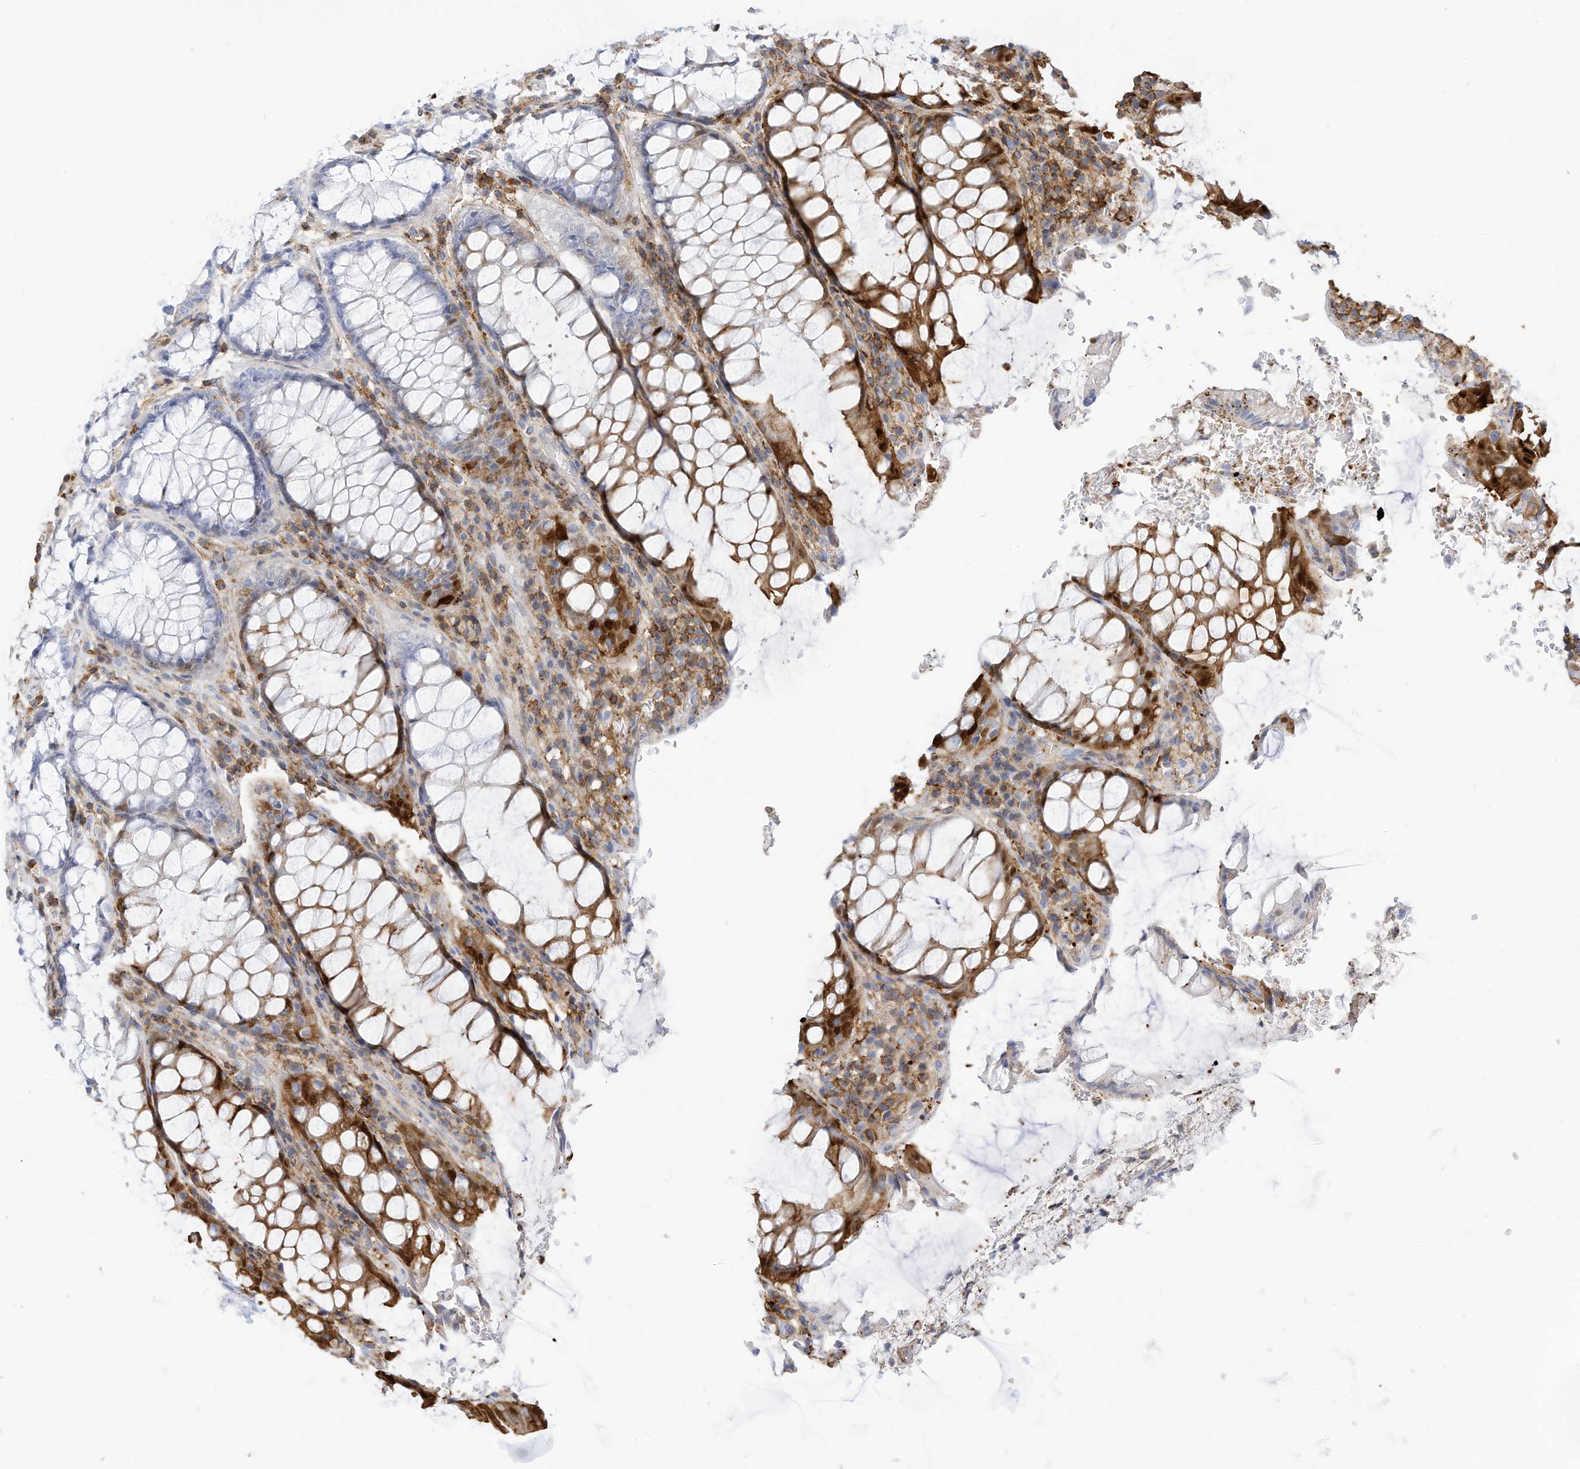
{"staining": {"intensity": "moderate", "quantity": "25%-75%", "location": "cytoplasmic/membranous"}, "tissue": "rectum", "cell_type": "Glandular cells", "image_type": "normal", "snomed": [{"axis": "morphology", "description": "Normal tissue, NOS"}, {"axis": "topography", "description": "Rectum"}], "caption": "Protein staining of unremarkable rectum demonstrates moderate cytoplasmic/membranous positivity in approximately 25%-75% of glandular cells. (Brightfield microscopy of DAB IHC at high magnification).", "gene": "TXNDC9", "patient": {"sex": "male", "age": 64}}